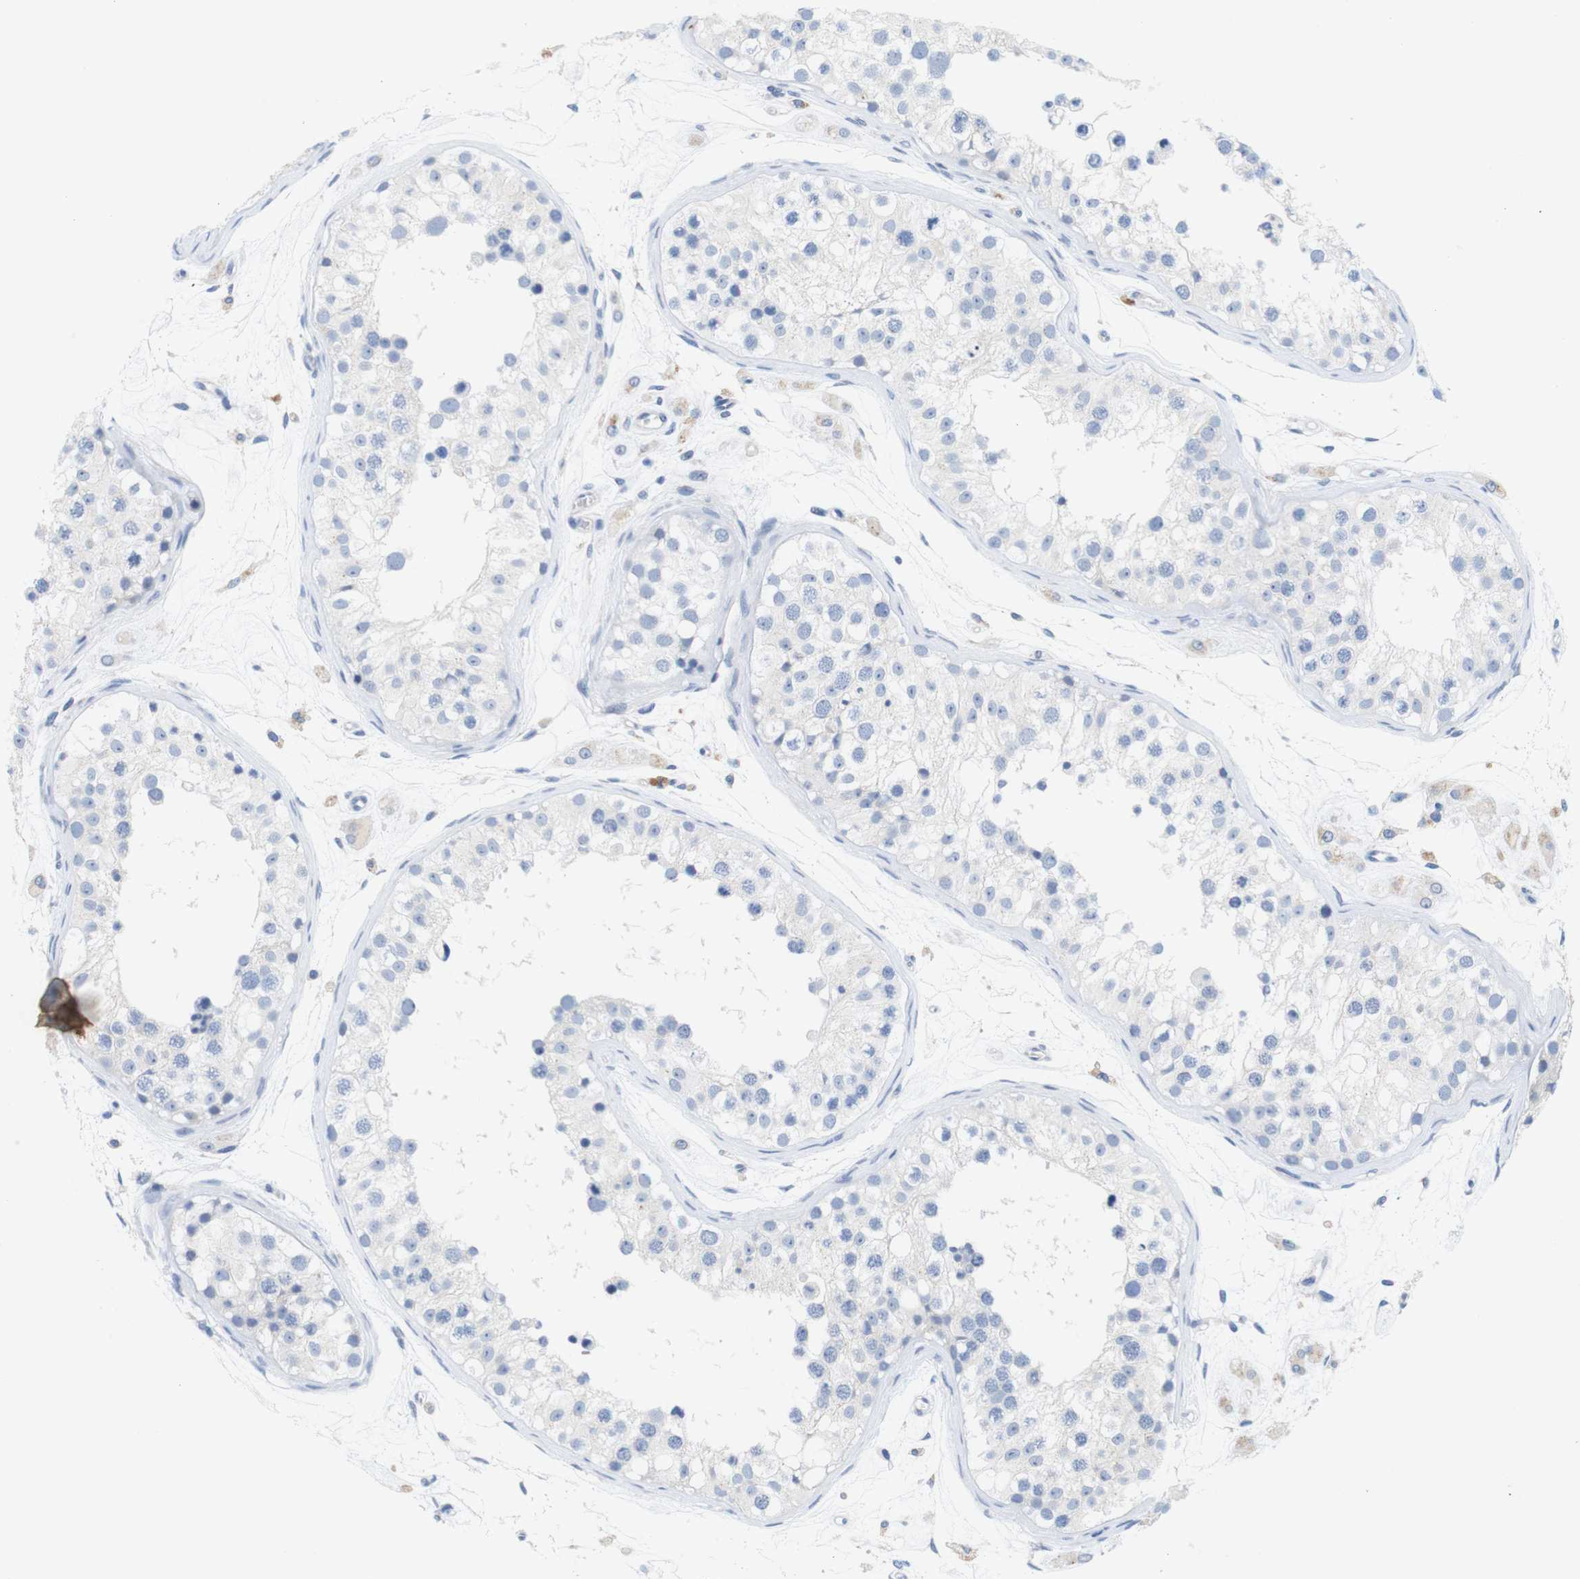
{"staining": {"intensity": "negative", "quantity": "none", "location": "none"}, "tissue": "testis", "cell_type": "Cells in seminiferous ducts", "image_type": "normal", "snomed": [{"axis": "morphology", "description": "Normal tissue, NOS"}, {"axis": "morphology", "description": "Adenocarcinoma, metastatic, NOS"}, {"axis": "topography", "description": "Testis"}], "caption": "A high-resolution histopathology image shows immunohistochemistry staining of normal testis, which shows no significant staining in cells in seminiferous ducts. (DAB immunohistochemistry with hematoxylin counter stain).", "gene": "ITGA5", "patient": {"sex": "male", "age": 26}}